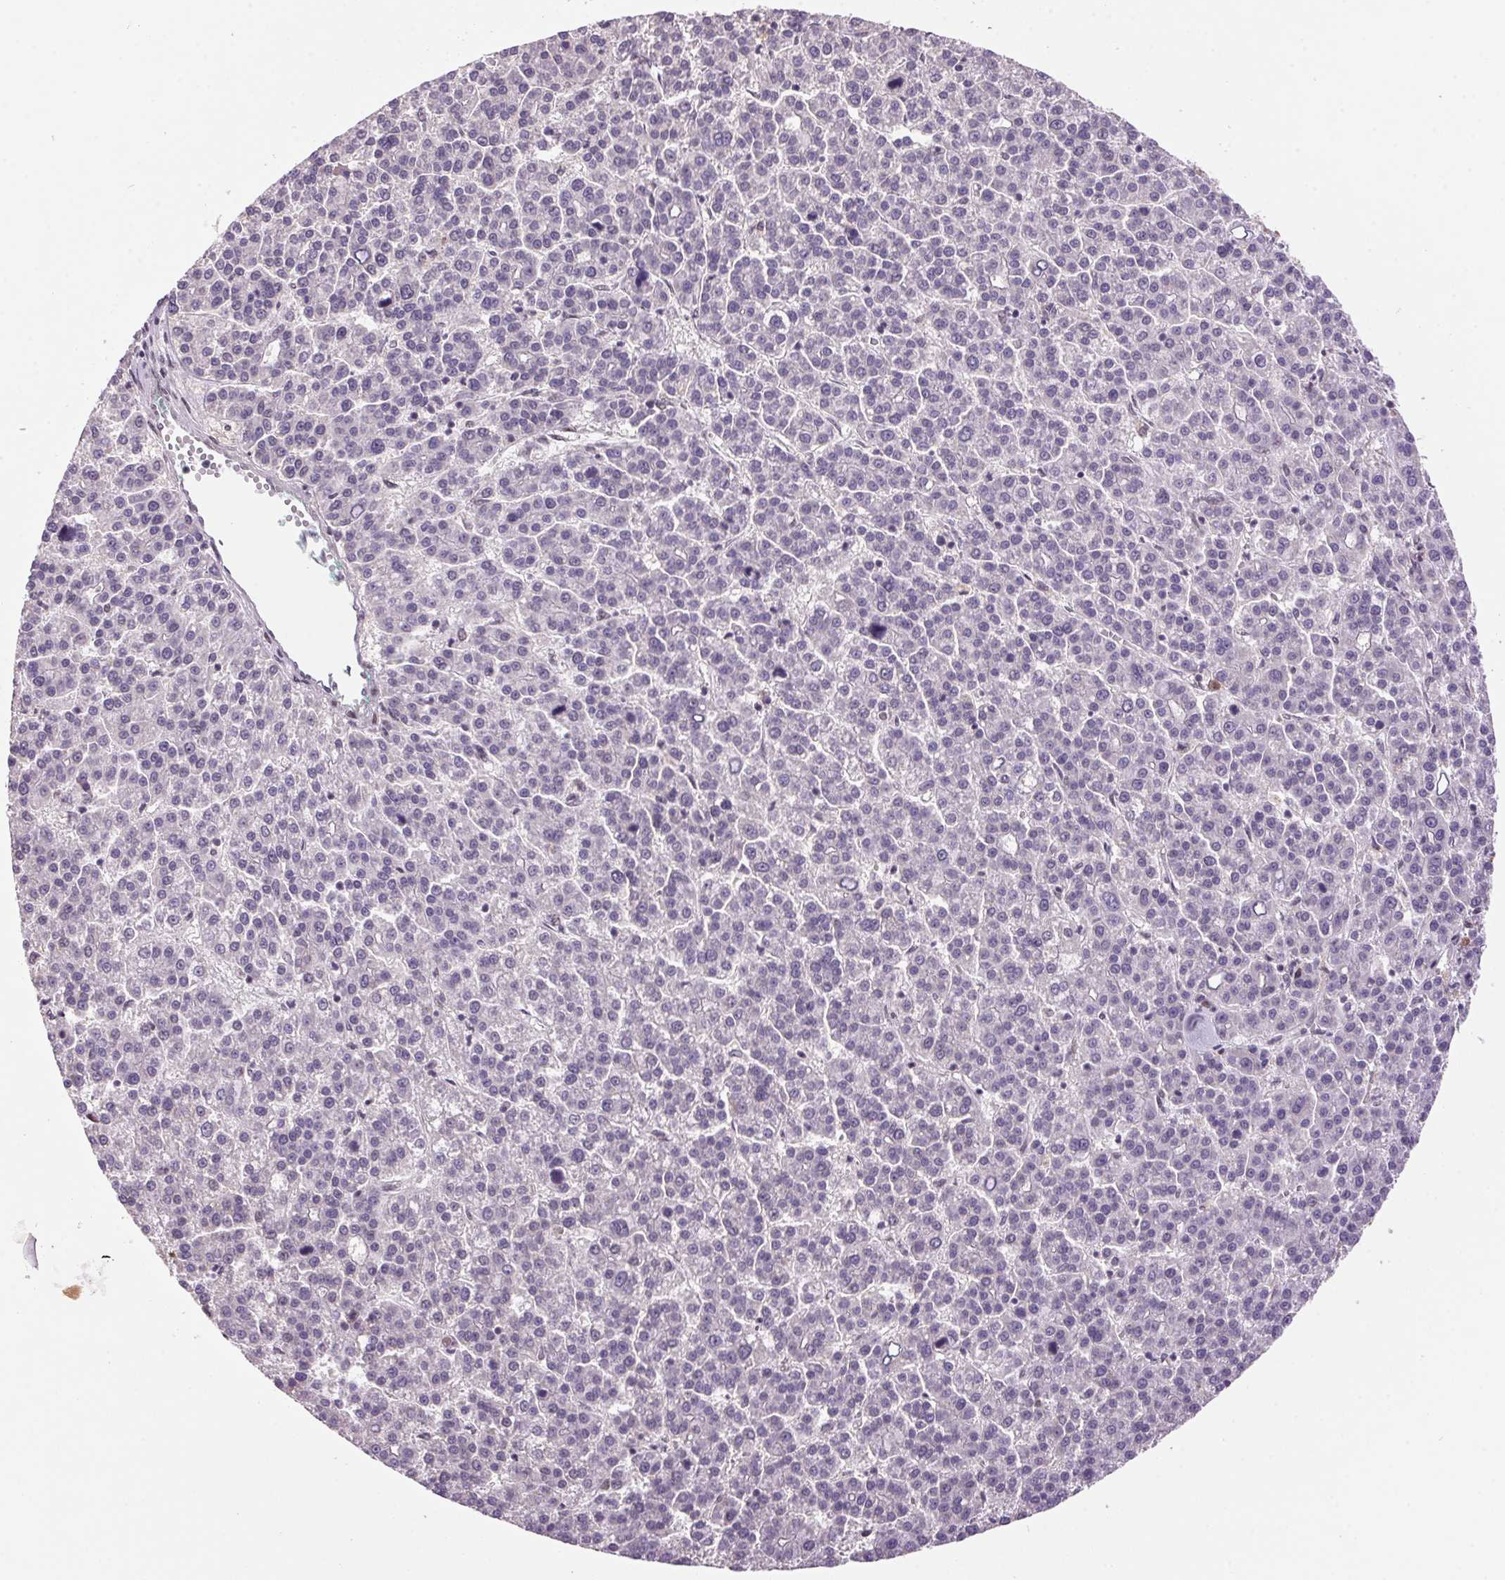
{"staining": {"intensity": "negative", "quantity": "none", "location": "none"}, "tissue": "liver cancer", "cell_type": "Tumor cells", "image_type": "cancer", "snomed": [{"axis": "morphology", "description": "Carcinoma, Hepatocellular, NOS"}, {"axis": "topography", "description": "Liver"}], "caption": "Immunohistochemistry image of neoplastic tissue: human liver cancer stained with DAB displays no significant protein expression in tumor cells.", "gene": "ZBTB4", "patient": {"sex": "female", "age": 58}}